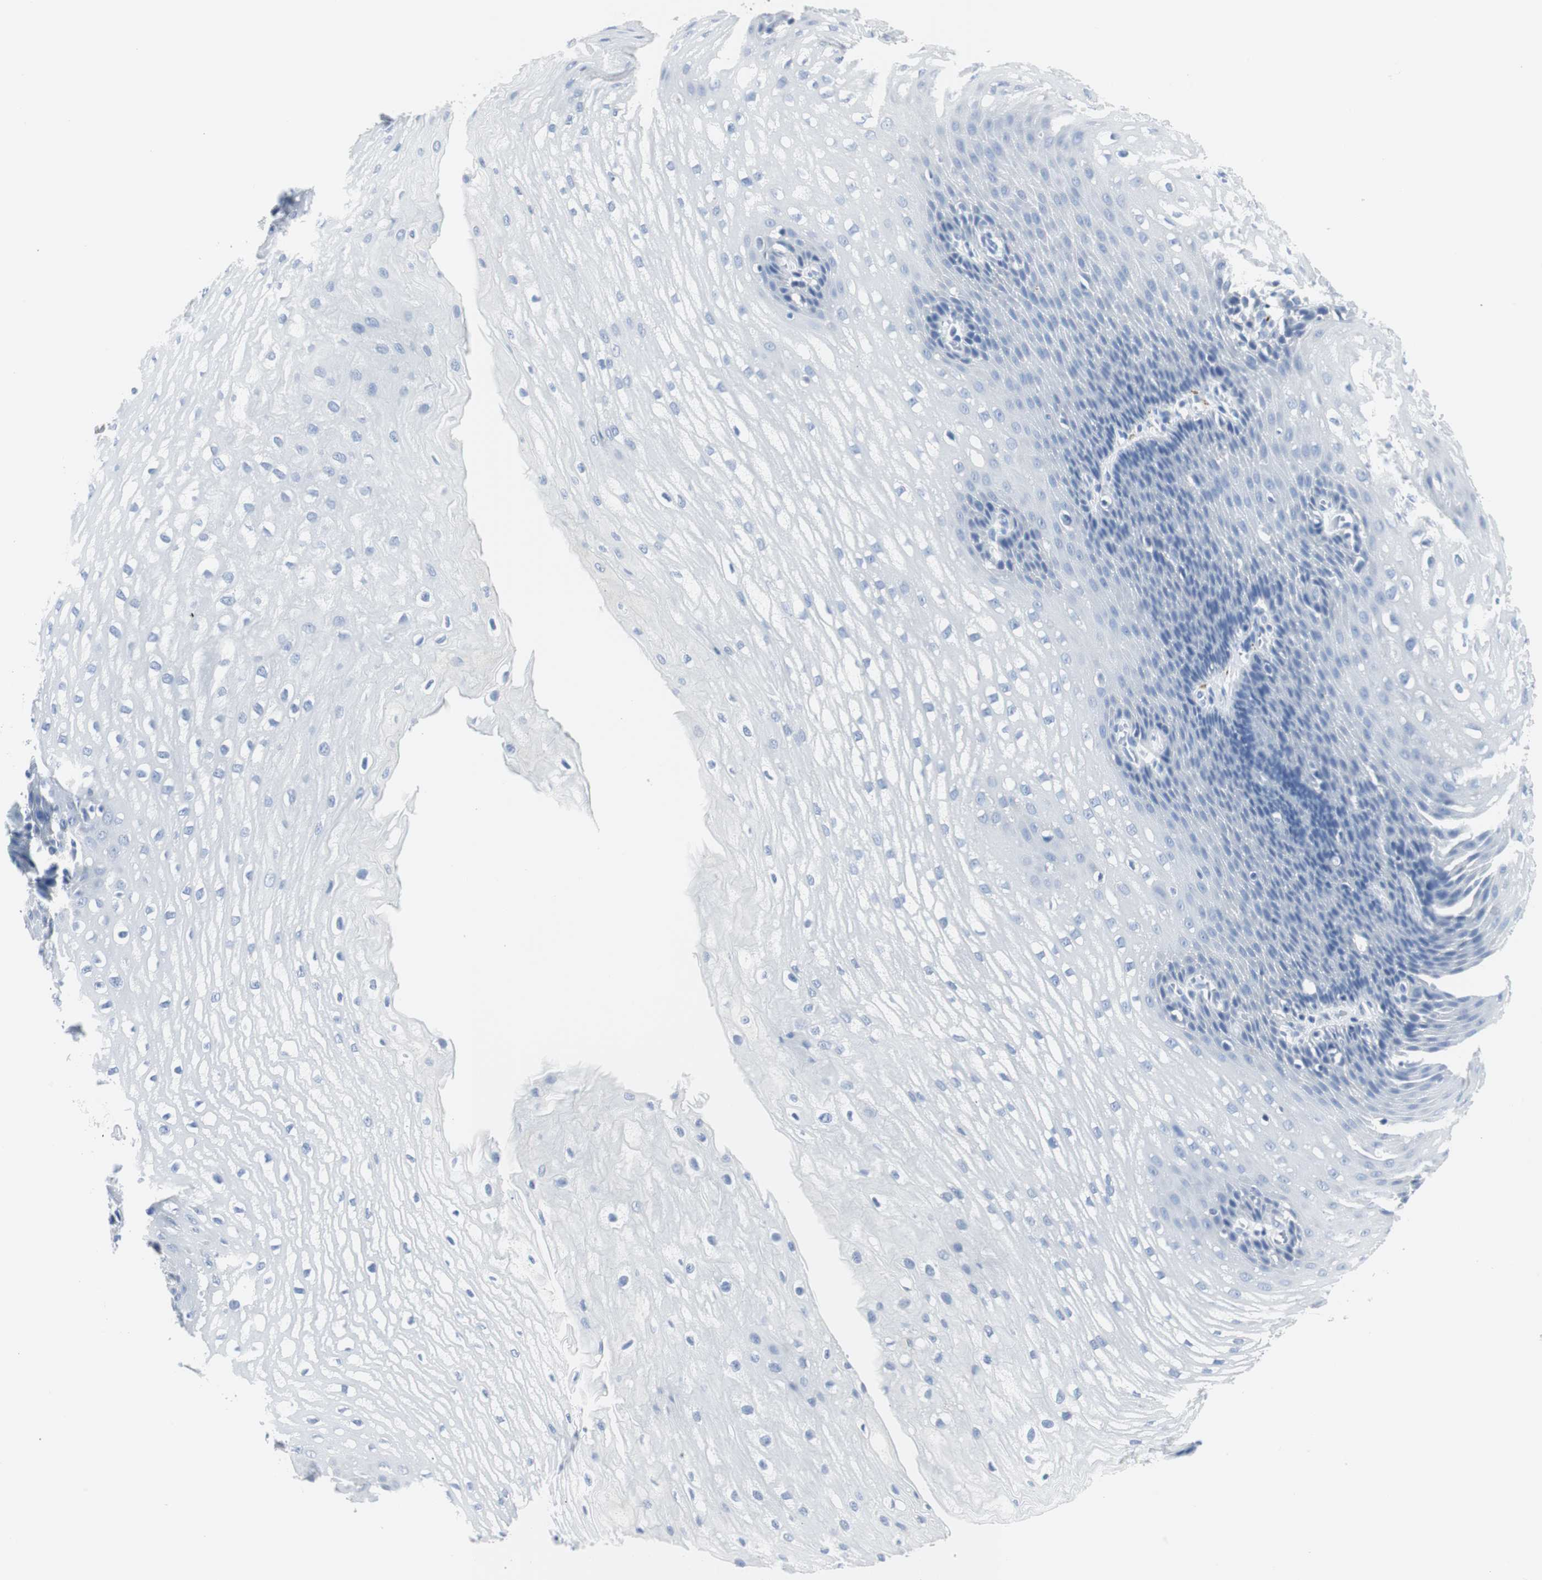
{"staining": {"intensity": "negative", "quantity": "none", "location": "none"}, "tissue": "esophagus", "cell_type": "Squamous epithelial cells", "image_type": "normal", "snomed": [{"axis": "morphology", "description": "Normal tissue, NOS"}, {"axis": "topography", "description": "Esophagus"}], "caption": "Protein analysis of normal esophagus displays no significant positivity in squamous epithelial cells.", "gene": "GAP43", "patient": {"sex": "male", "age": 48}}